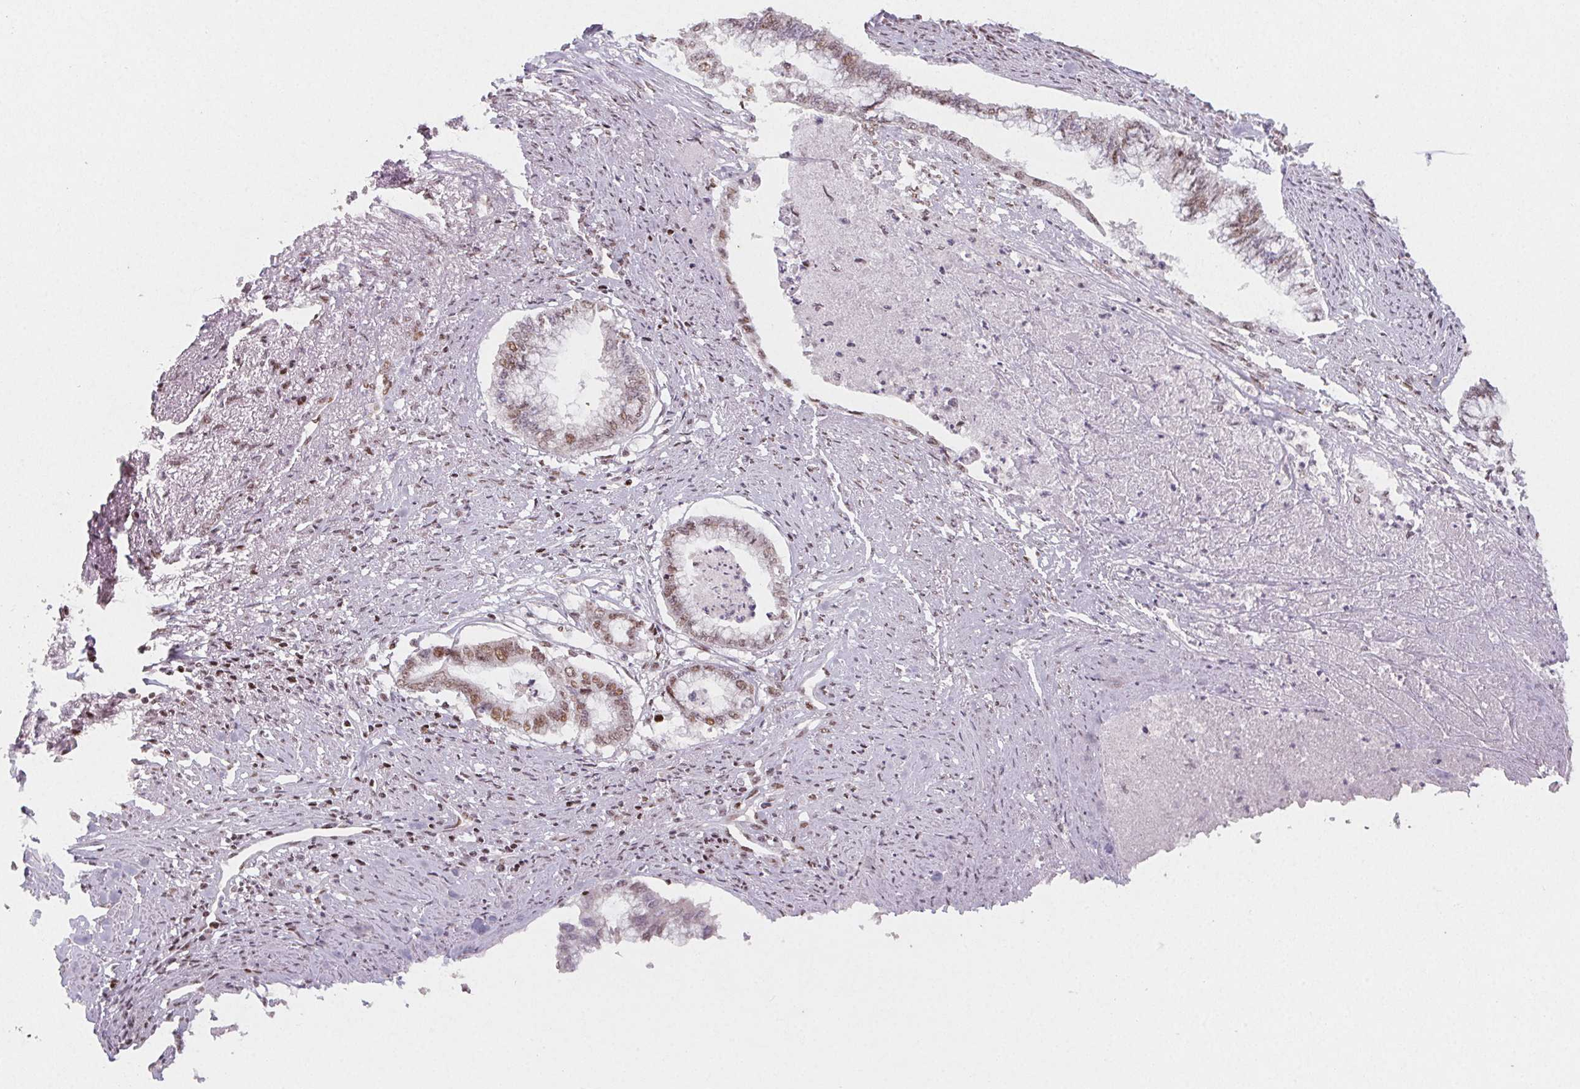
{"staining": {"intensity": "moderate", "quantity": "25%-75%", "location": "nuclear"}, "tissue": "endometrial cancer", "cell_type": "Tumor cells", "image_type": "cancer", "snomed": [{"axis": "morphology", "description": "Adenocarcinoma, NOS"}, {"axis": "topography", "description": "Endometrium"}], "caption": "Moderate nuclear protein expression is present in approximately 25%-75% of tumor cells in adenocarcinoma (endometrial).", "gene": "KMT2A", "patient": {"sex": "female", "age": 79}}